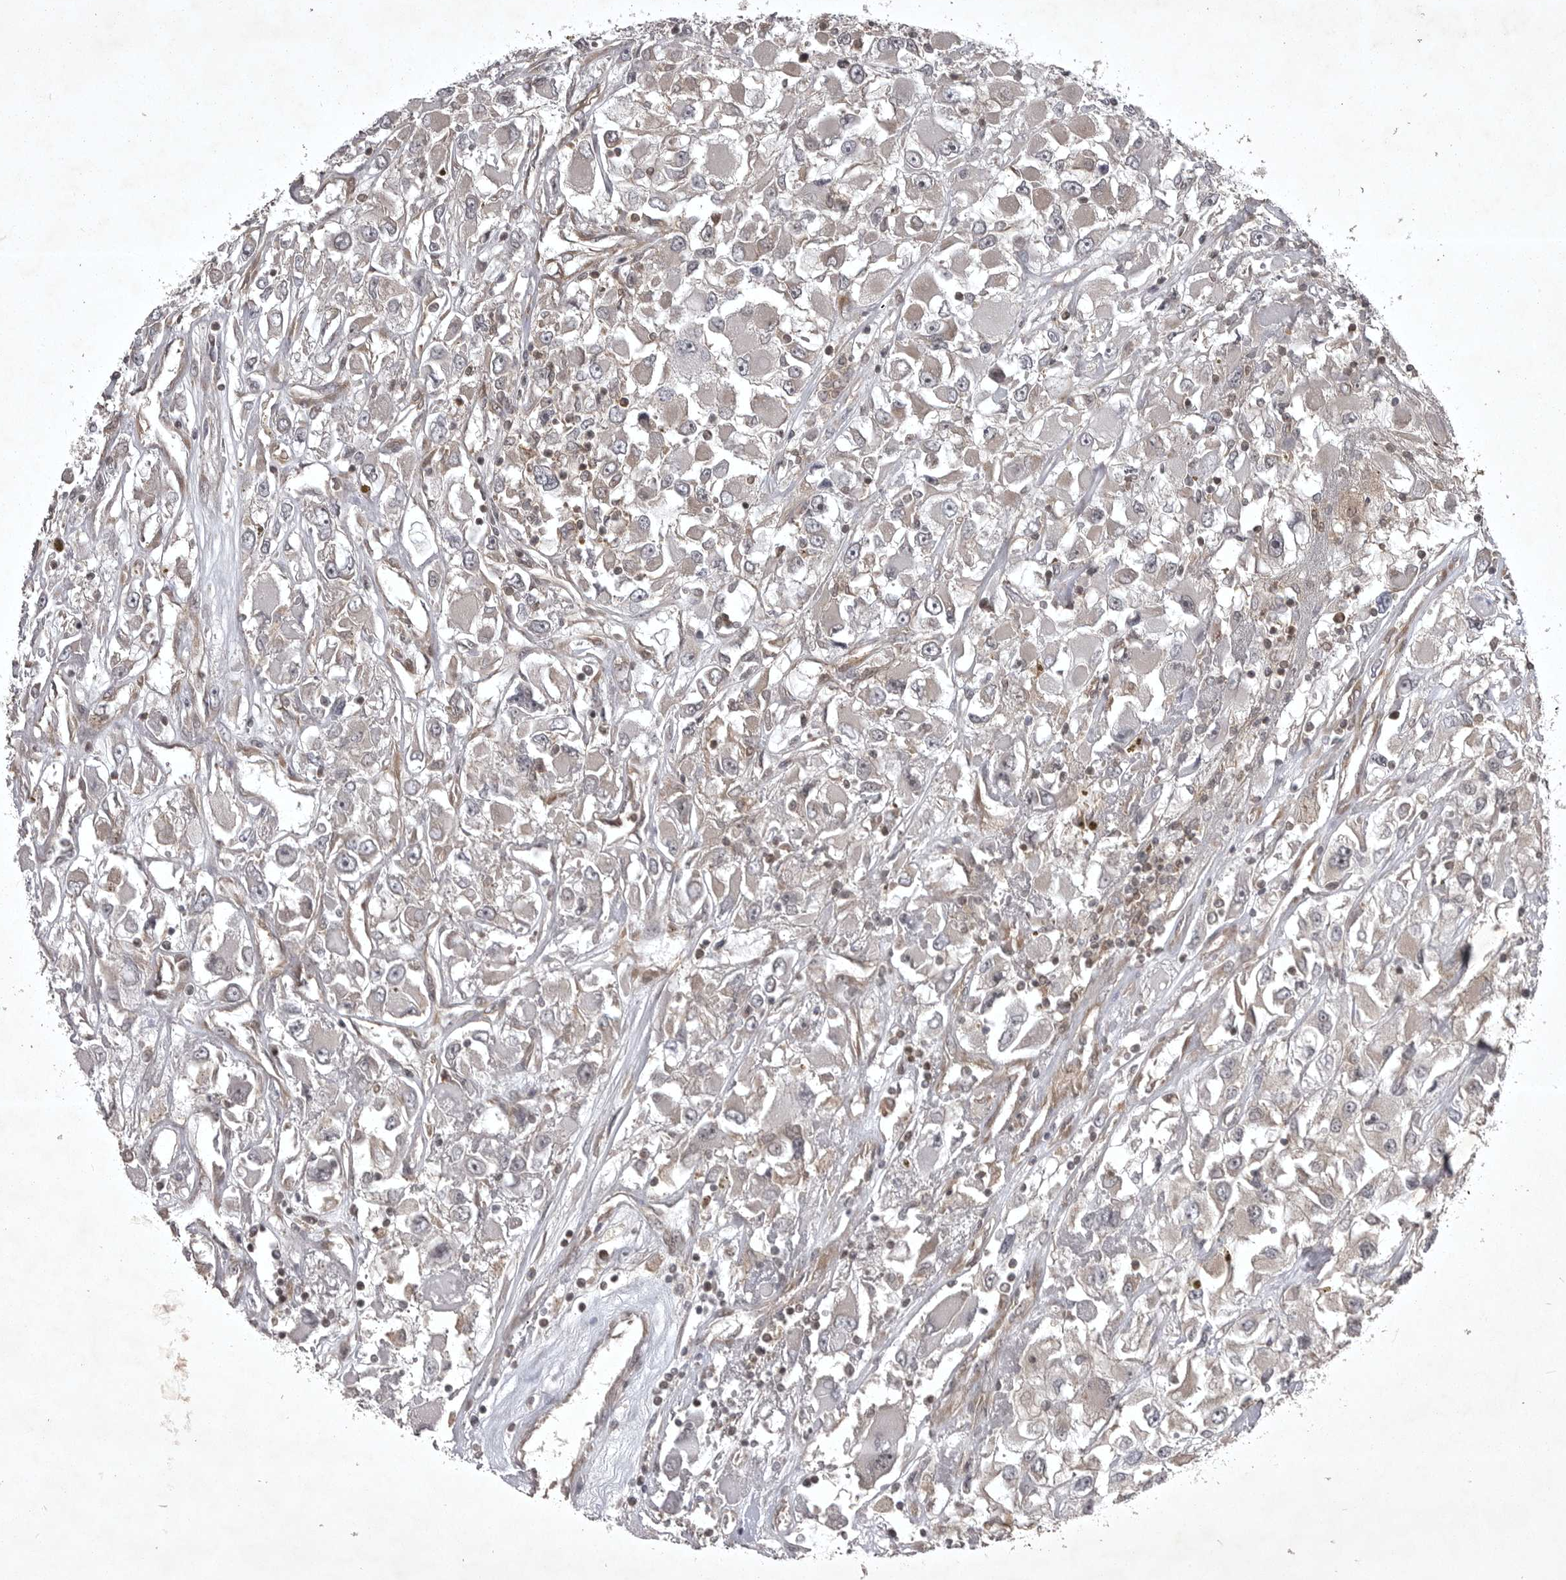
{"staining": {"intensity": "weak", "quantity": "25%-75%", "location": "cytoplasmic/membranous"}, "tissue": "renal cancer", "cell_type": "Tumor cells", "image_type": "cancer", "snomed": [{"axis": "morphology", "description": "Adenocarcinoma, NOS"}, {"axis": "topography", "description": "Kidney"}], "caption": "IHC (DAB (3,3'-diaminobenzidine)) staining of human renal cancer reveals weak cytoplasmic/membranous protein positivity in approximately 25%-75% of tumor cells.", "gene": "STK24", "patient": {"sex": "female", "age": 52}}